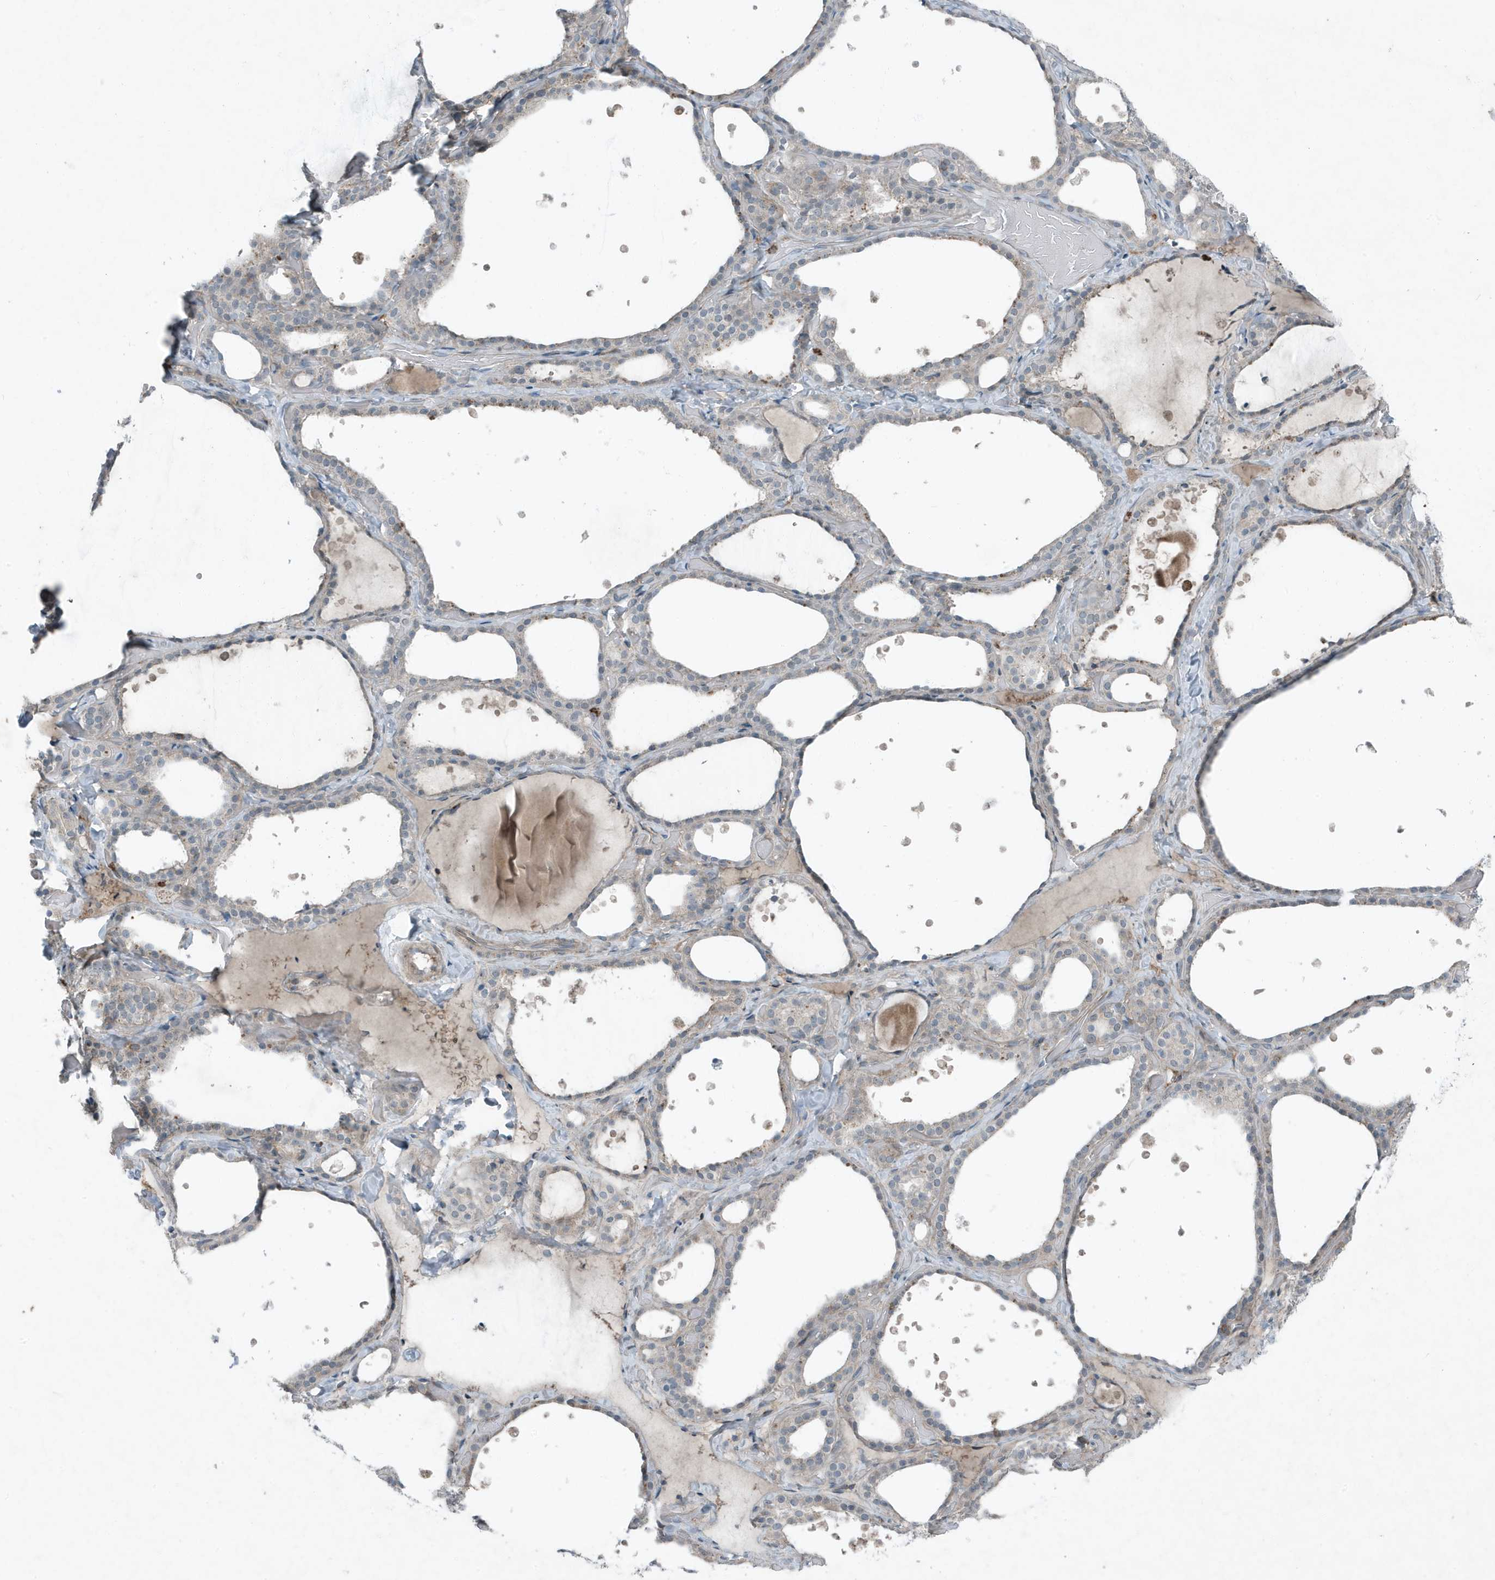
{"staining": {"intensity": "weak", "quantity": "<25%", "location": "cytoplasmic/membranous"}, "tissue": "thyroid gland", "cell_type": "Glandular cells", "image_type": "normal", "snomed": [{"axis": "morphology", "description": "Normal tissue, NOS"}, {"axis": "topography", "description": "Thyroid gland"}], "caption": "Thyroid gland stained for a protein using immunohistochemistry (IHC) shows no positivity glandular cells.", "gene": "DAPP1", "patient": {"sex": "female", "age": 44}}